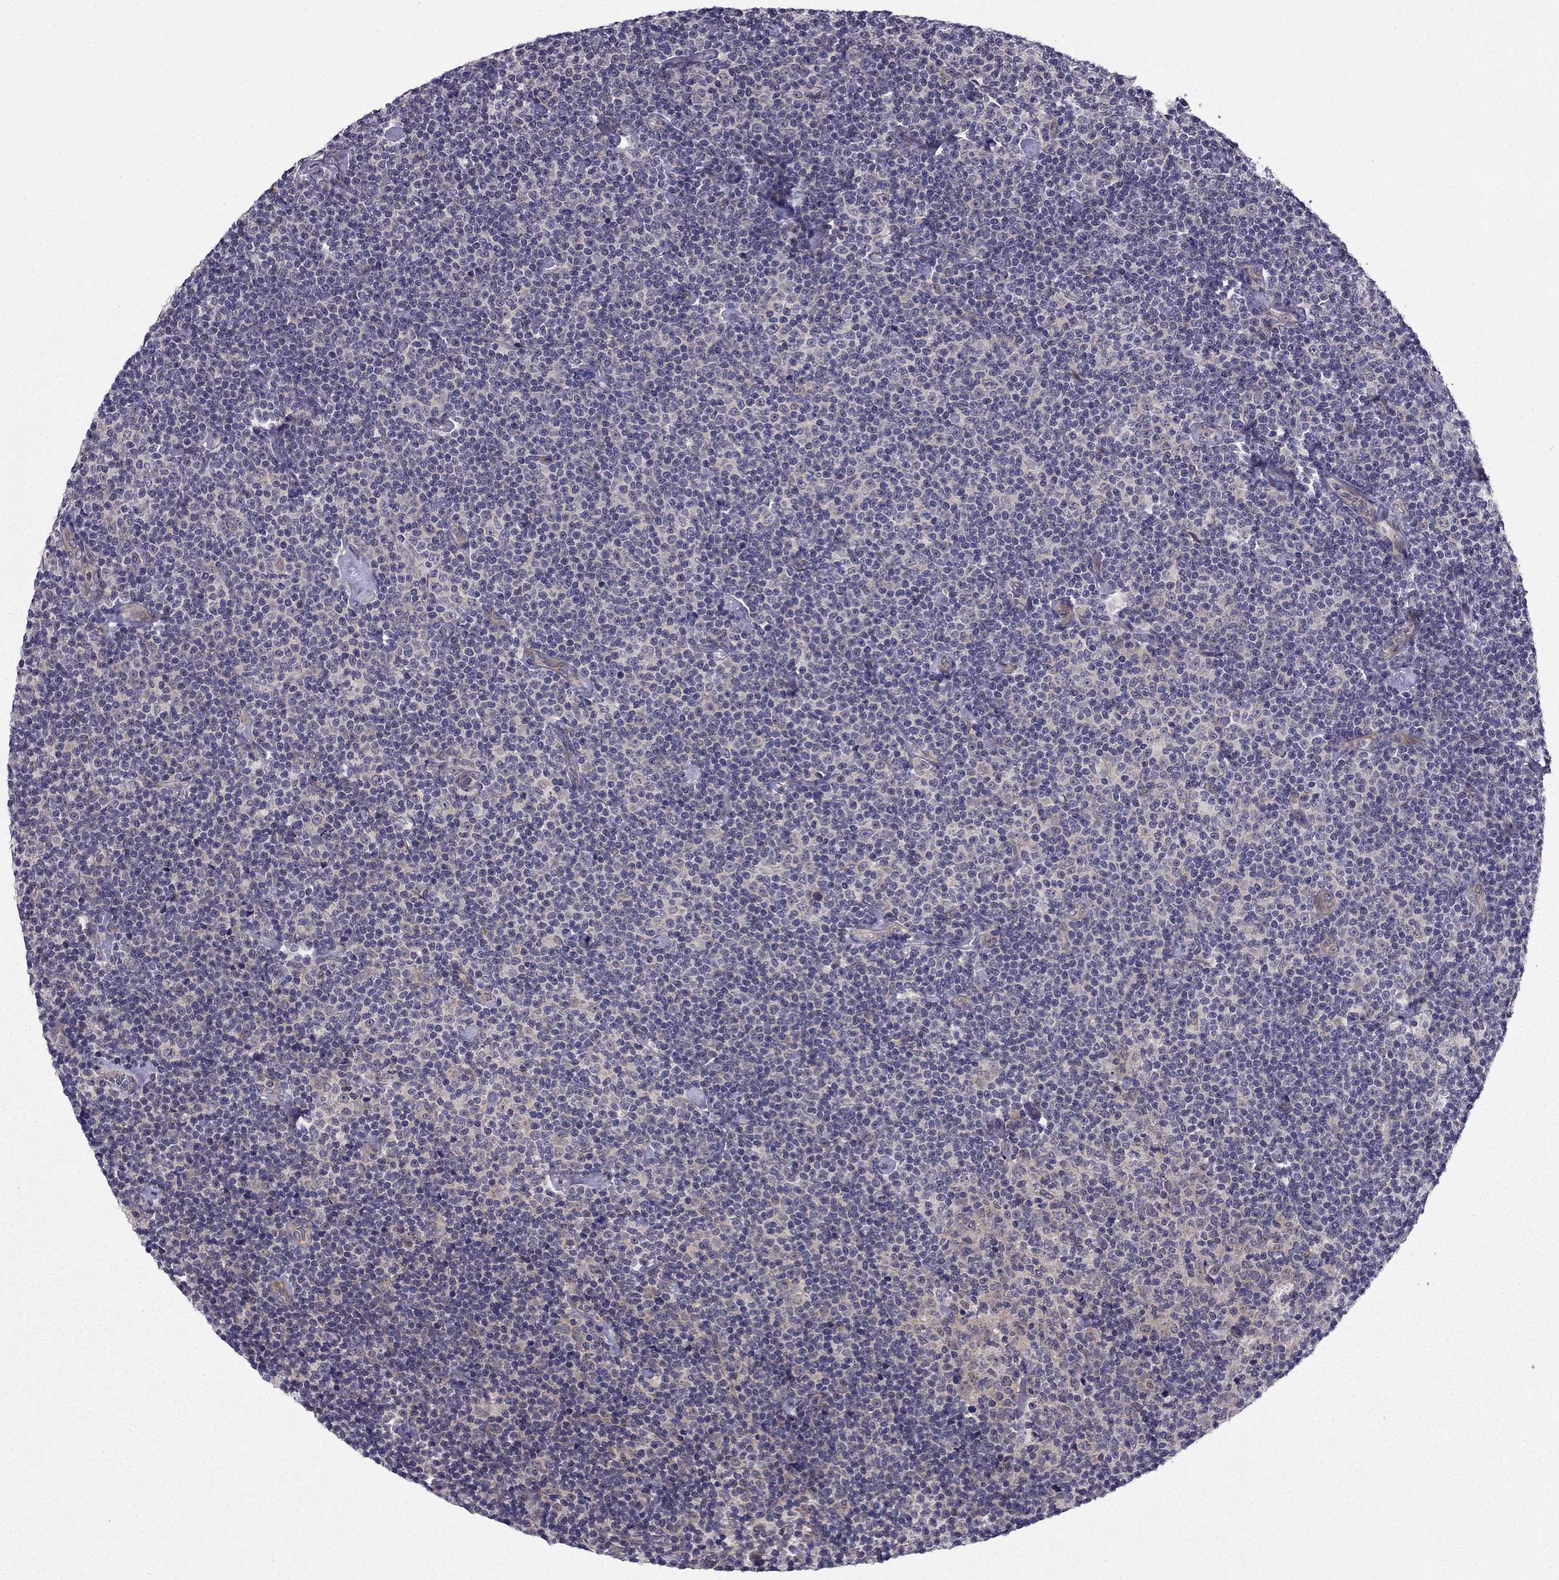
{"staining": {"intensity": "negative", "quantity": "none", "location": "none"}, "tissue": "lymphoma", "cell_type": "Tumor cells", "image_type": "cancer", "snomed": [{"axis": "morphology", "description": "Malignant lymphoma, non-Hodgkin's type, Low grade"}, {"axis": "topography", "description": "Lymph node"}], "caption": "Histopathology image shows no protein expression in tumor cells of low-grade malignant lymphoma, non-Hodgkin's type tissue.", "gene": "ARHGEF28", "patient": {"sex": "male", "age": 81}}